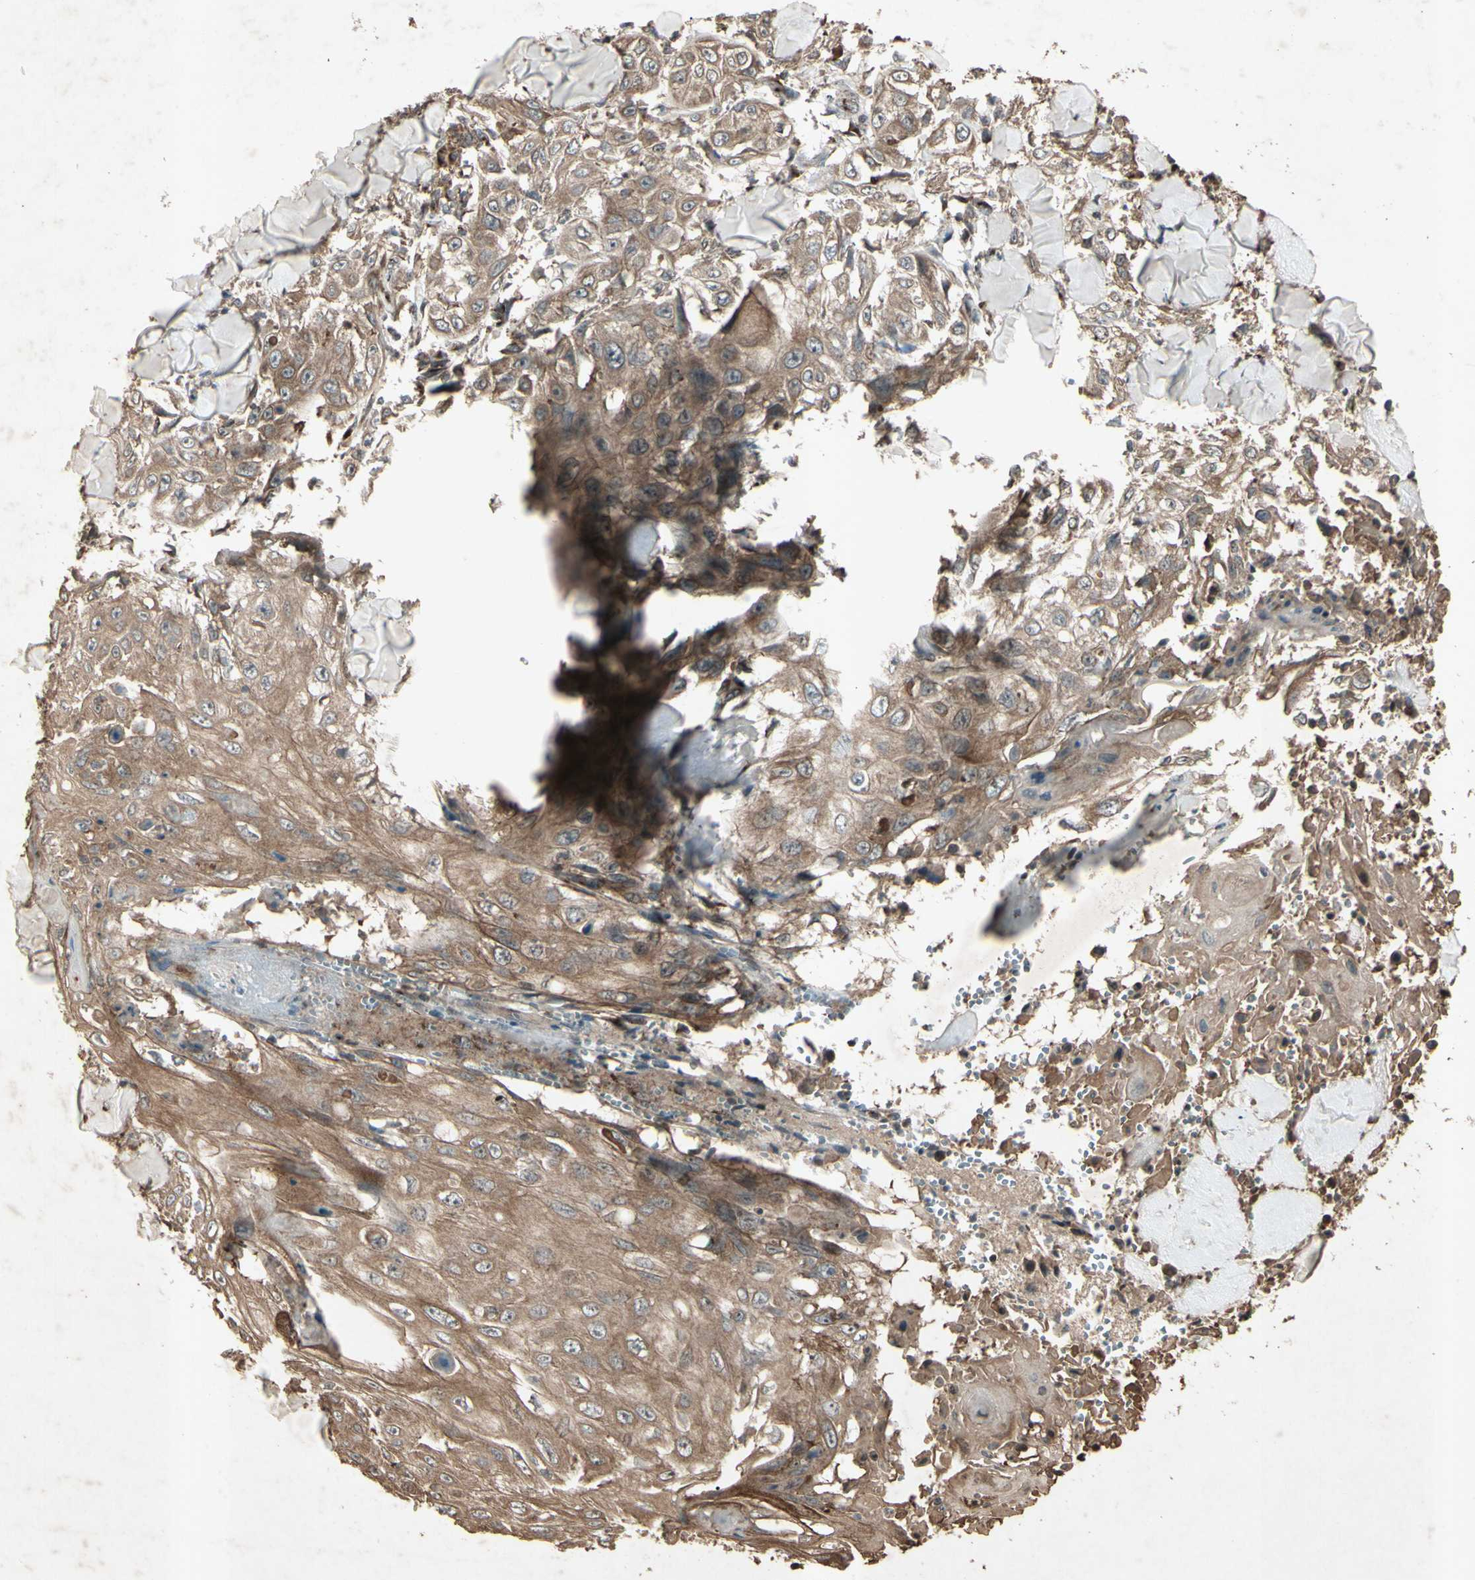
{"staining": {"intensity": "moderate", "quantity": ">75%", "location": "cytoplasmic/membranous"}, "tissue": "skin cancer", "cell_type": "Tumor cells", "image_type": "cancer", "snomed": [{"axis": "morphology", "description": "Squamous cell carcinoma, NOS"}, {"axis": "topography", "description": "Skin"}], "caption": "Brown immunohistochemical staining in human skin cancer (squamous cell carcinoma) displays moderate cytoplasmic/membranous expression in about >75% of tumor cells.", "gene": "AP1G1", "patient": {"sex": "male", "age": 86}}